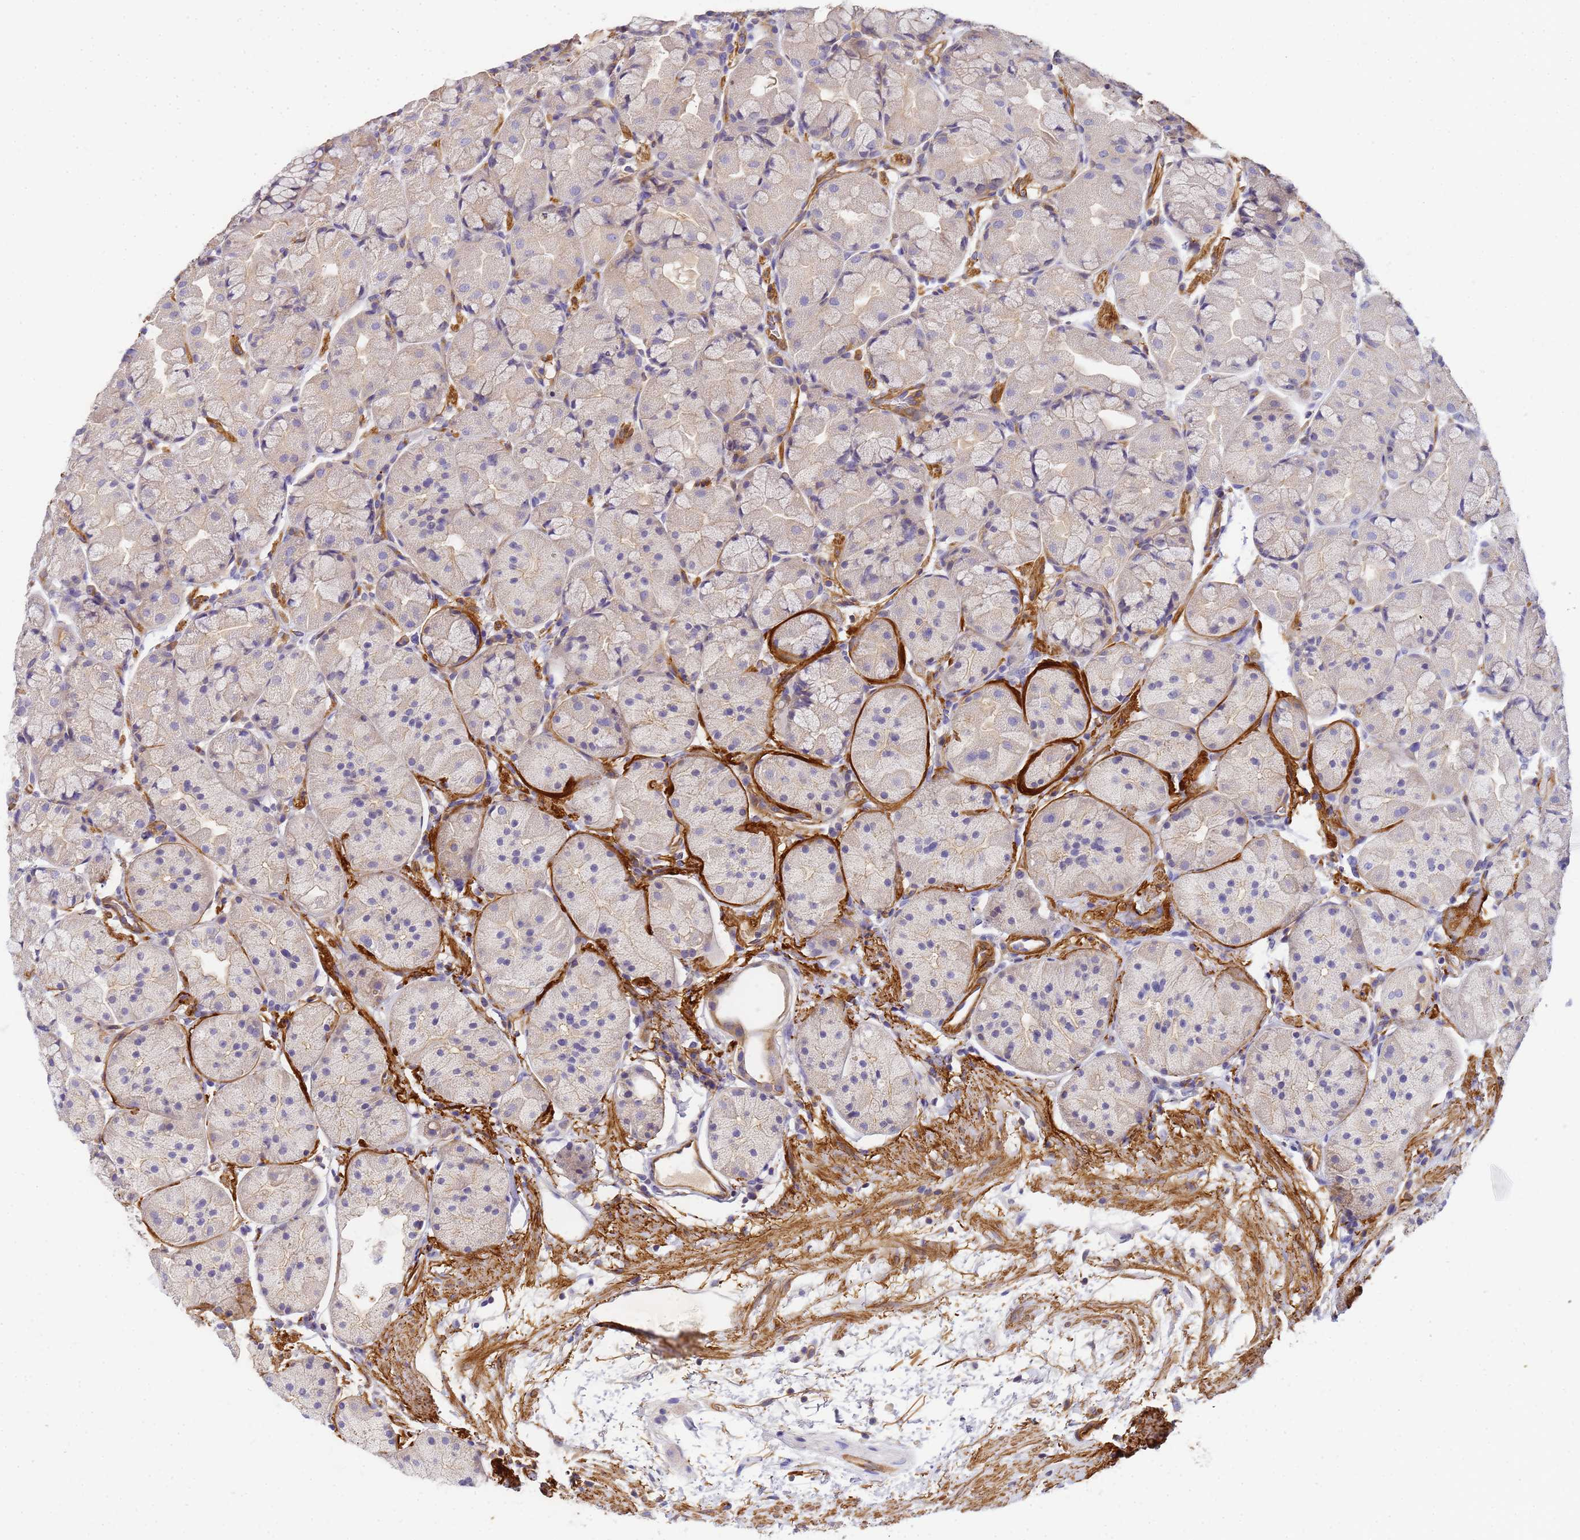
{"staining": {"intensity": "moderate", "quantity": "<25%", "location": "cytoplasmic/membranous"}, "tissue": "stomach", "cell_type": "Glandular cells", "image_type": "normal", "snomed": [{"axis": "morphology", "description": "Normal tissue, NOS"}, {"axis": "topography", "description": "Stomach"}], "caption": "Immunohistochemical staining of unremarkable stomach reveals low levels of moderate cytoplasmic/membranous expression in approximately <25% of glandular cells.", "gene": "MYL10", "patient": {"sex": "male", "age": 57}}